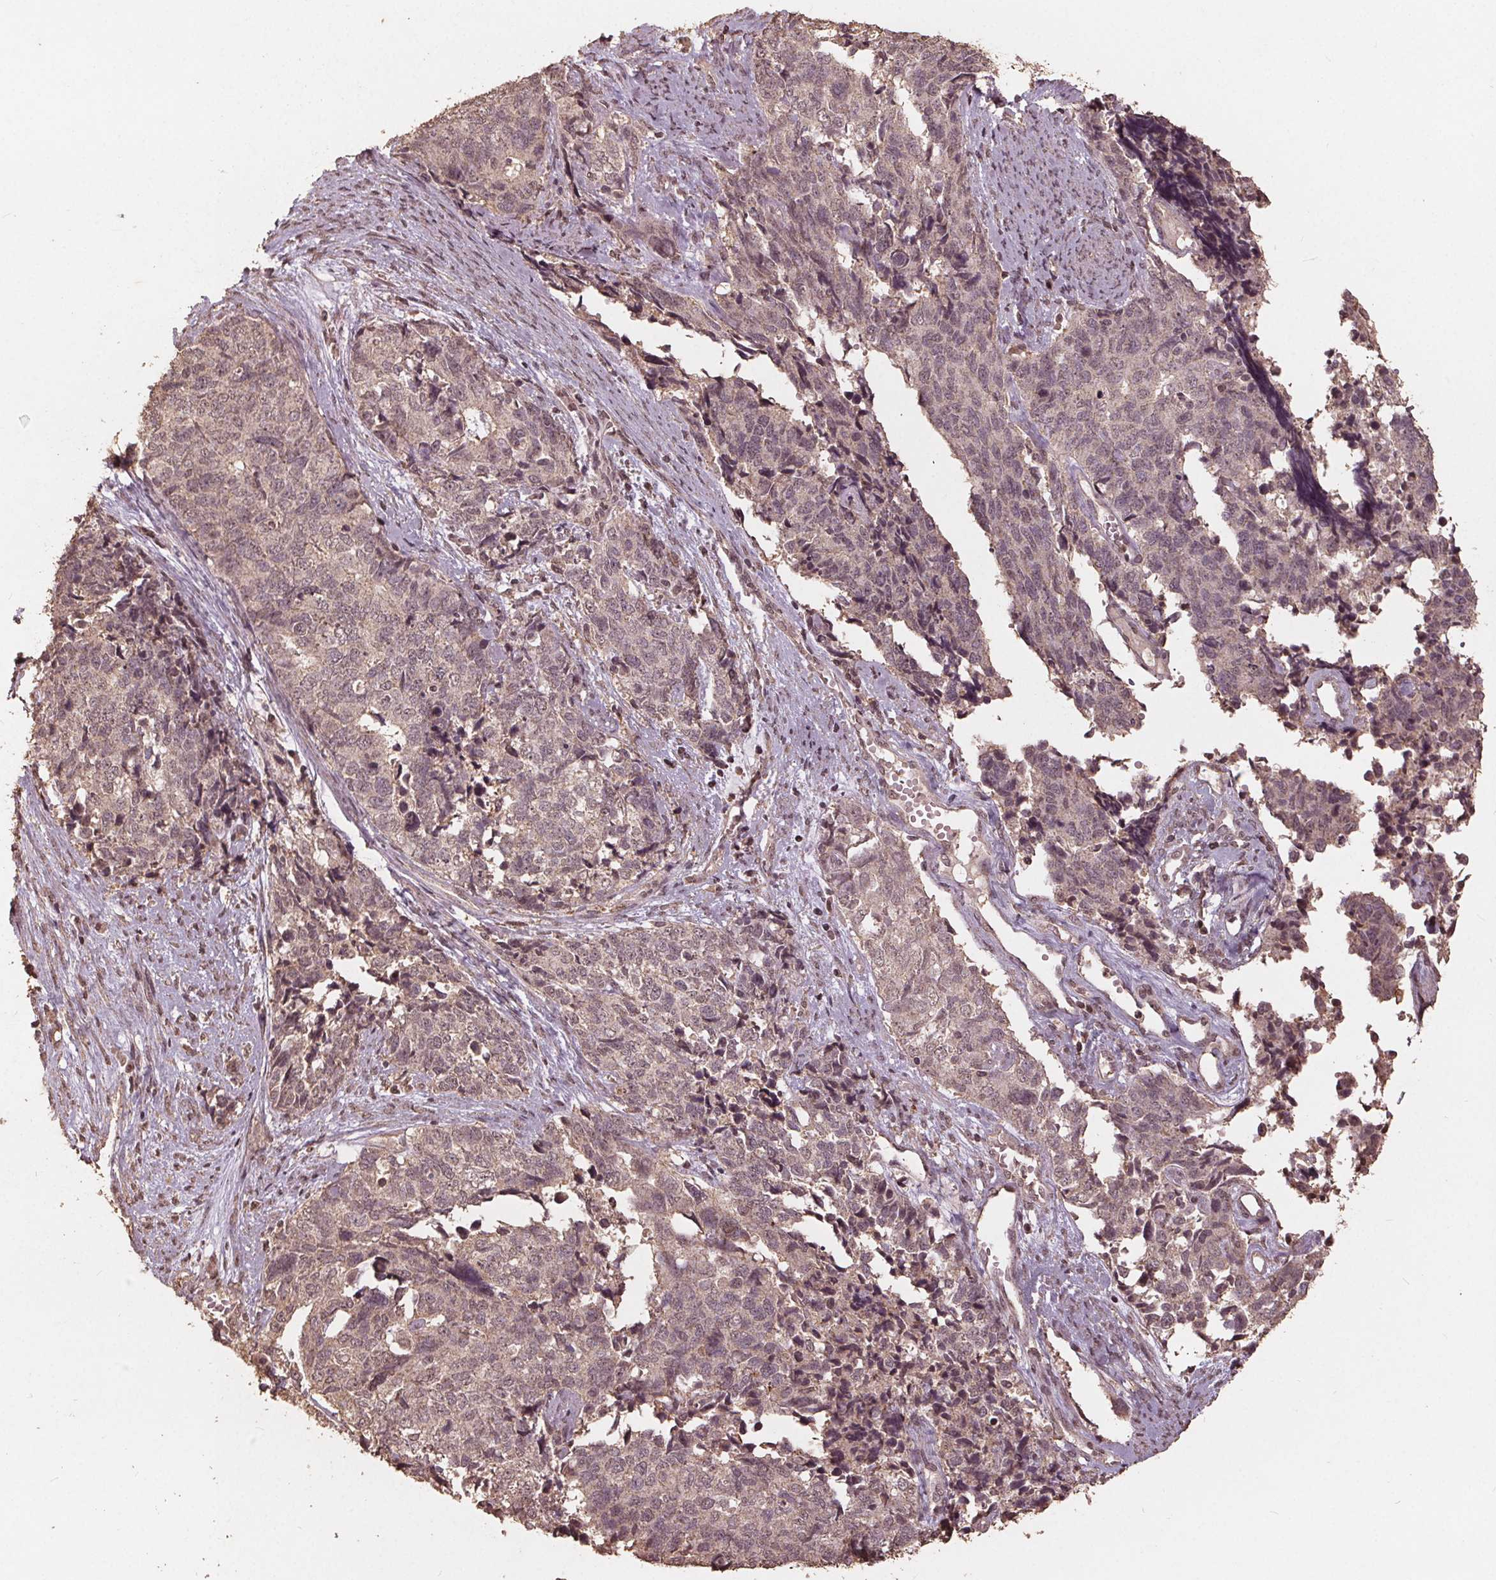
{"staining": {"intensity": "weak", "quantity": "<25%", "location": "nuclear"}, "tissue": "cervical cancer", "cell_type": "Tumor cells", "image_type": "cancer", "snomed": [{"axis": "morphology", "description": "Squamous cell carcinoma, NOS"}, {"axis": "topography", "description": "Cervix"}], "caption": "Immunohistochemistry image of neoplastic tissue: human cervical cancer stained with DAB reveals no significant protein positivity in tumor cells. Brightfield microscopy of immunohistochemistry stained with DAB (brown) and hematoxylin (blue), captured at high magnification.", "gene": "DSG3", "patient": {"sex": "female", "age": 63}}